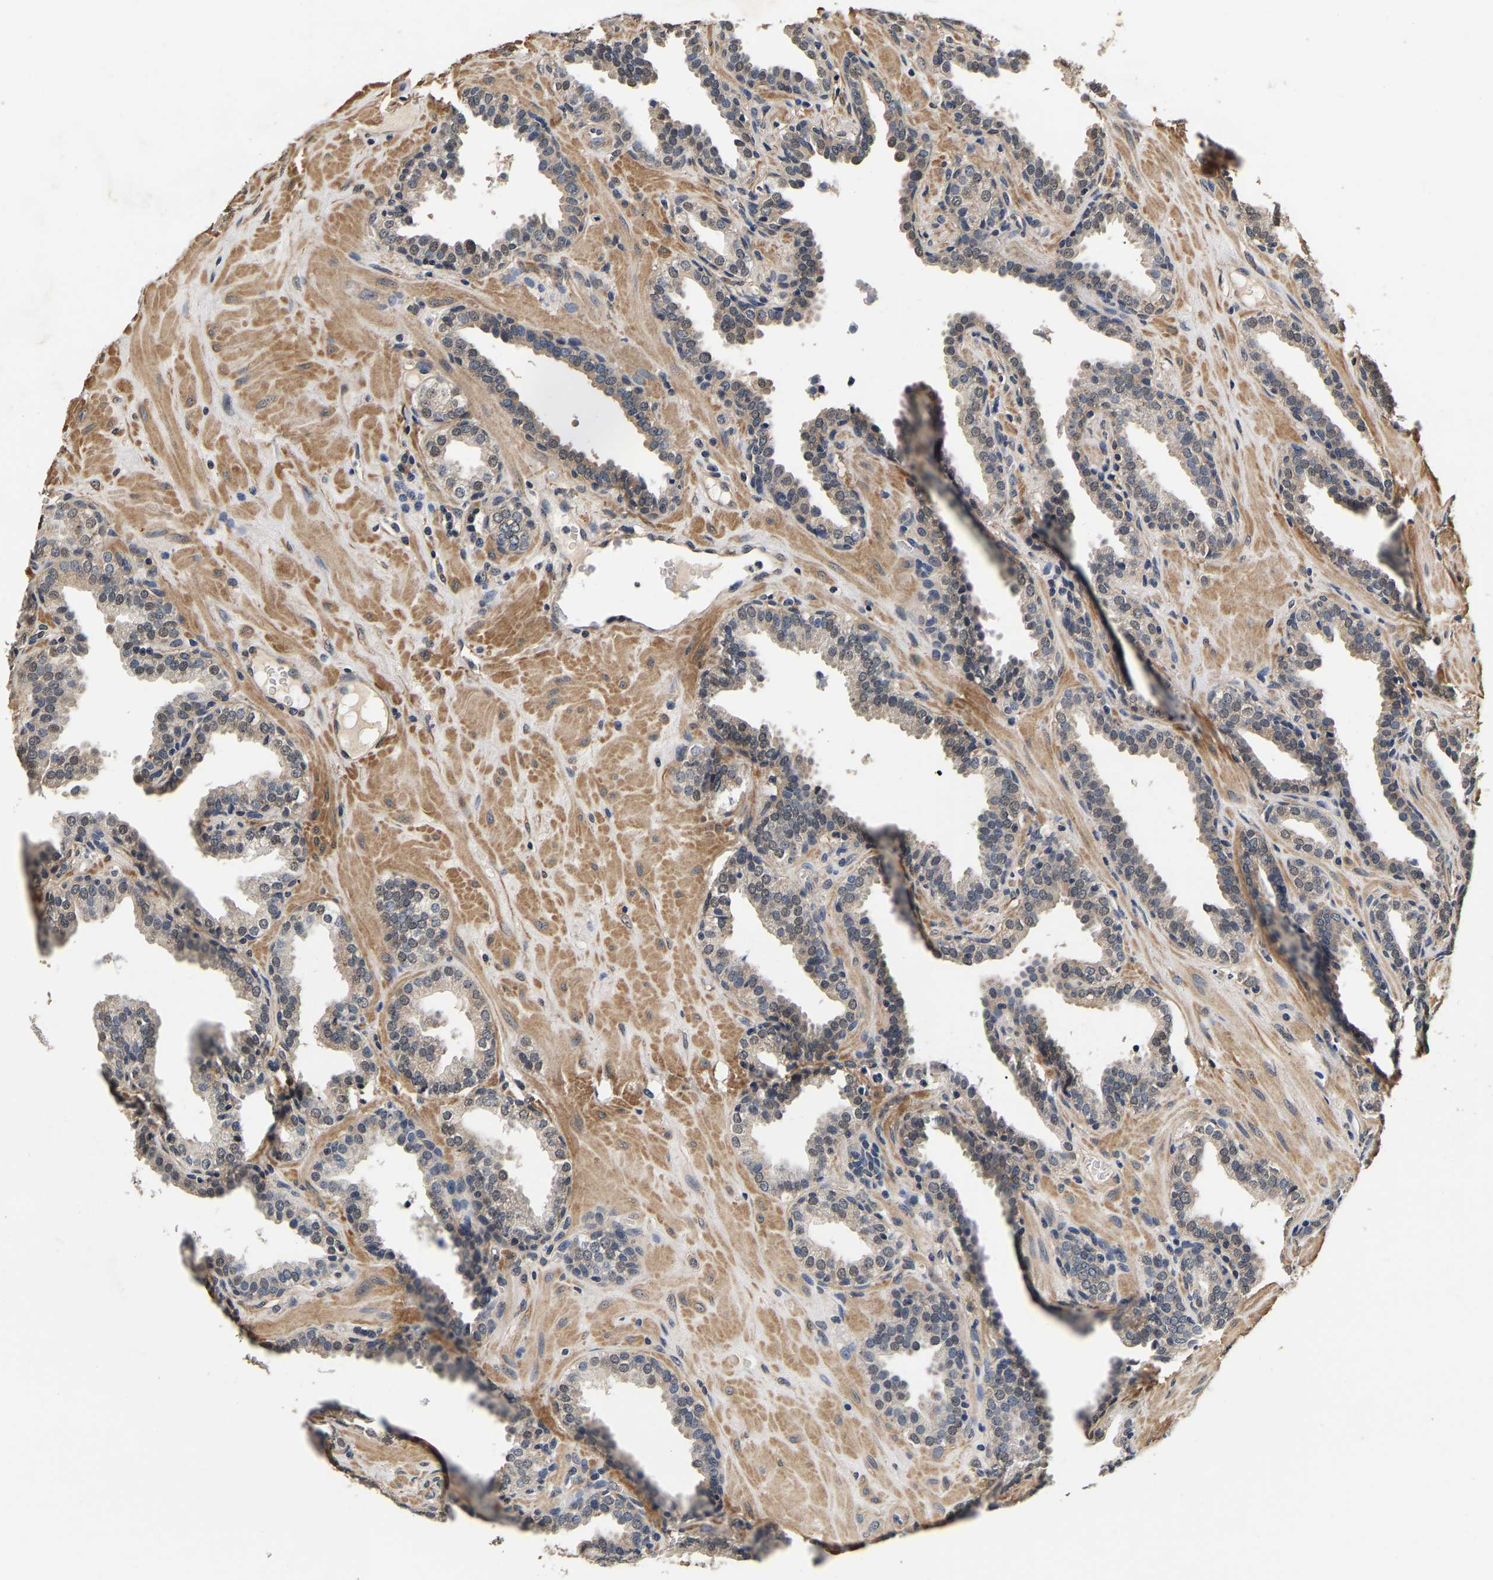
{"staining": {"intensity": "weak", "quantity": "25%-75%", "location": "cytoplasmic/membranous"}, "tissue": "prostate", "cell_type": "Glandular cells", "image_type": "normal", "snomed": [{"axis": "morphology", "description": "Normal tissue, NOS"}, {"axis": "topography", "description": "Prostate"}], "caption": "Immunohistochemical staining of unremarkable human prostate exhibits low levels of weak cytoplasmic/membranous staining in about 25%-75% of glandular cells. (DAB (3,3'-diaminobenzidine) IHC, brown staining for protein, blue staining for nuclei).", "gene": "RUVBL1", "patient": {"sex": "male", "age": 51}}